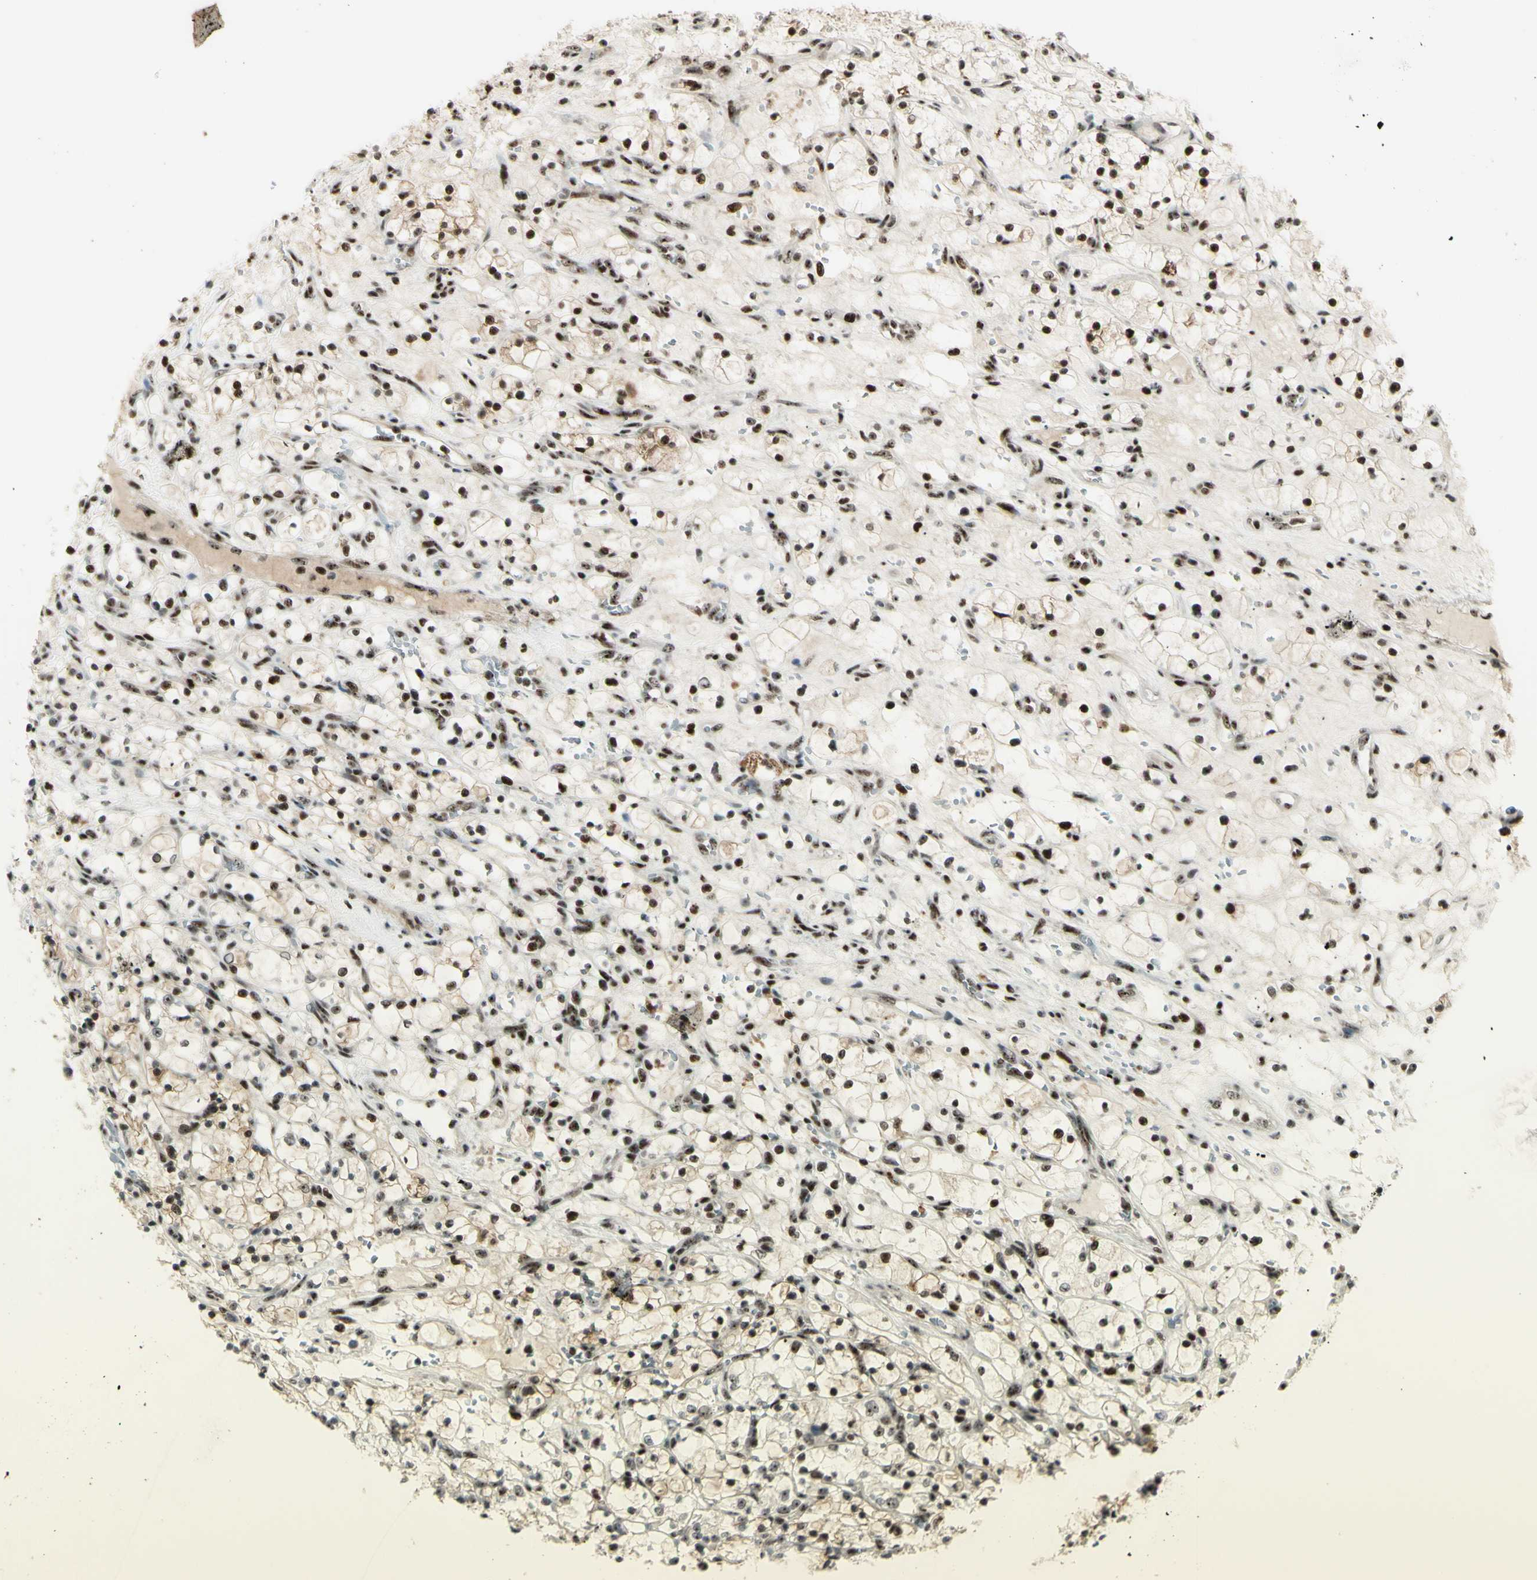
{"staining": {"intensity": "strong", "quantity": ">75%", "location": "nuclear"}, "tissue": "renal cancer", "cell_type": "Tumor cells", "image_type": "cancer", "snomed": [{"axis": "morphology", "description": "Adenocarcinoma, NOS"}, {"axis": "topography", "description": "Kidney"}], "caption": "Approximately >75% of tumor cells in adenocarcinoma (renal) reveal strong nuclear protein positivity as visualized by brown immunohistochemical staining.", "gene": "DHX9", "patient": {"sex": "female", "age": 69}}